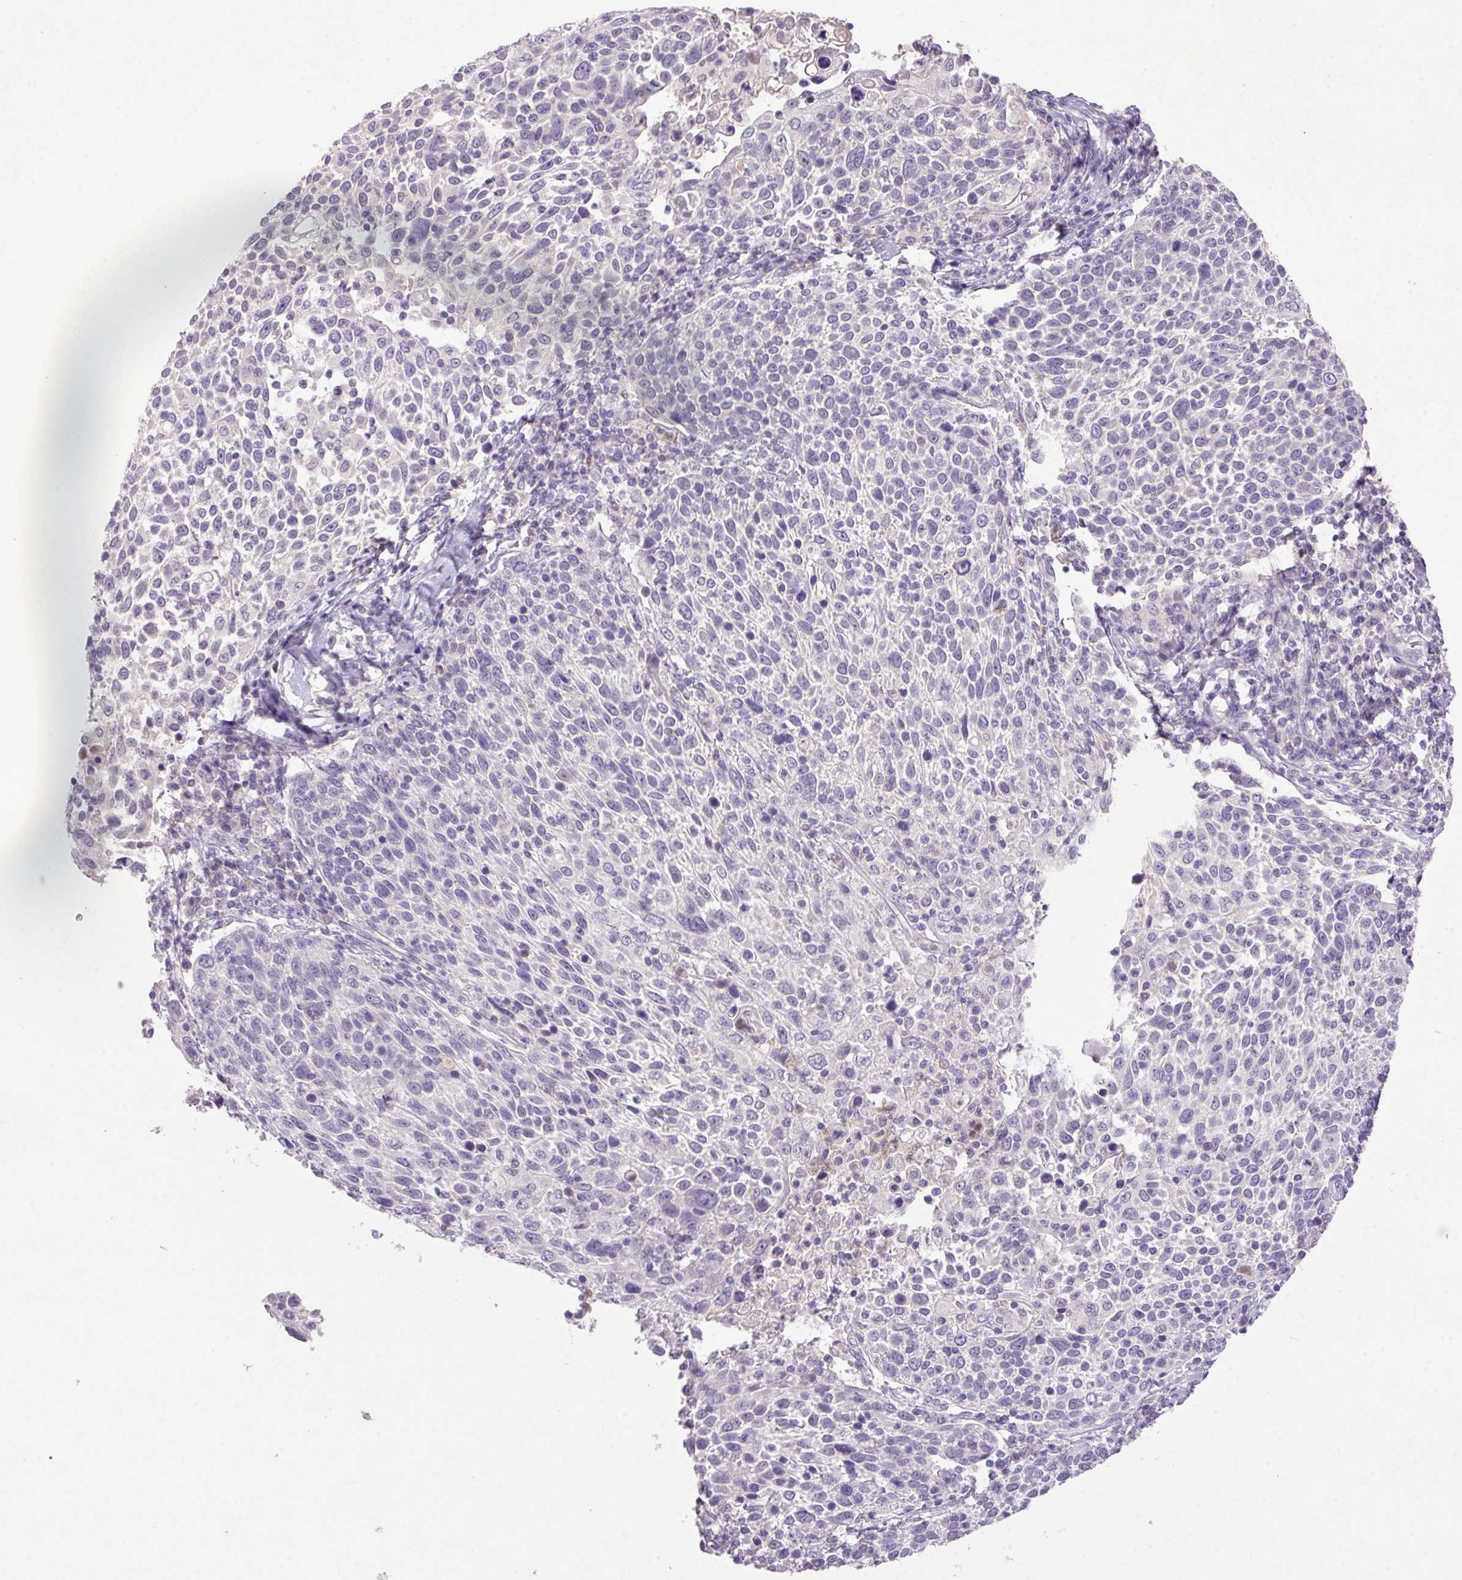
{"staining": {"intensity": "negative", "quantity": "none", "location": "none"}, "tissue": "cervical cancer", "cell_type": "Tumor cells", "image_type": "cancer", "snomed": [{"axis": "morphology", "description": "Squamous cell carcinoma, NOS"}, {"axis": "topography", "description": "Cervix"}], "caption": "Photomicrograph shows no significant protein expression in tumor cells of cervical cancer. (DAB immunohistochemistry (IHC) with hematoxylin counter stain).", "gene": "TRDN", "patient": {"sex": "female", "age": 61}}